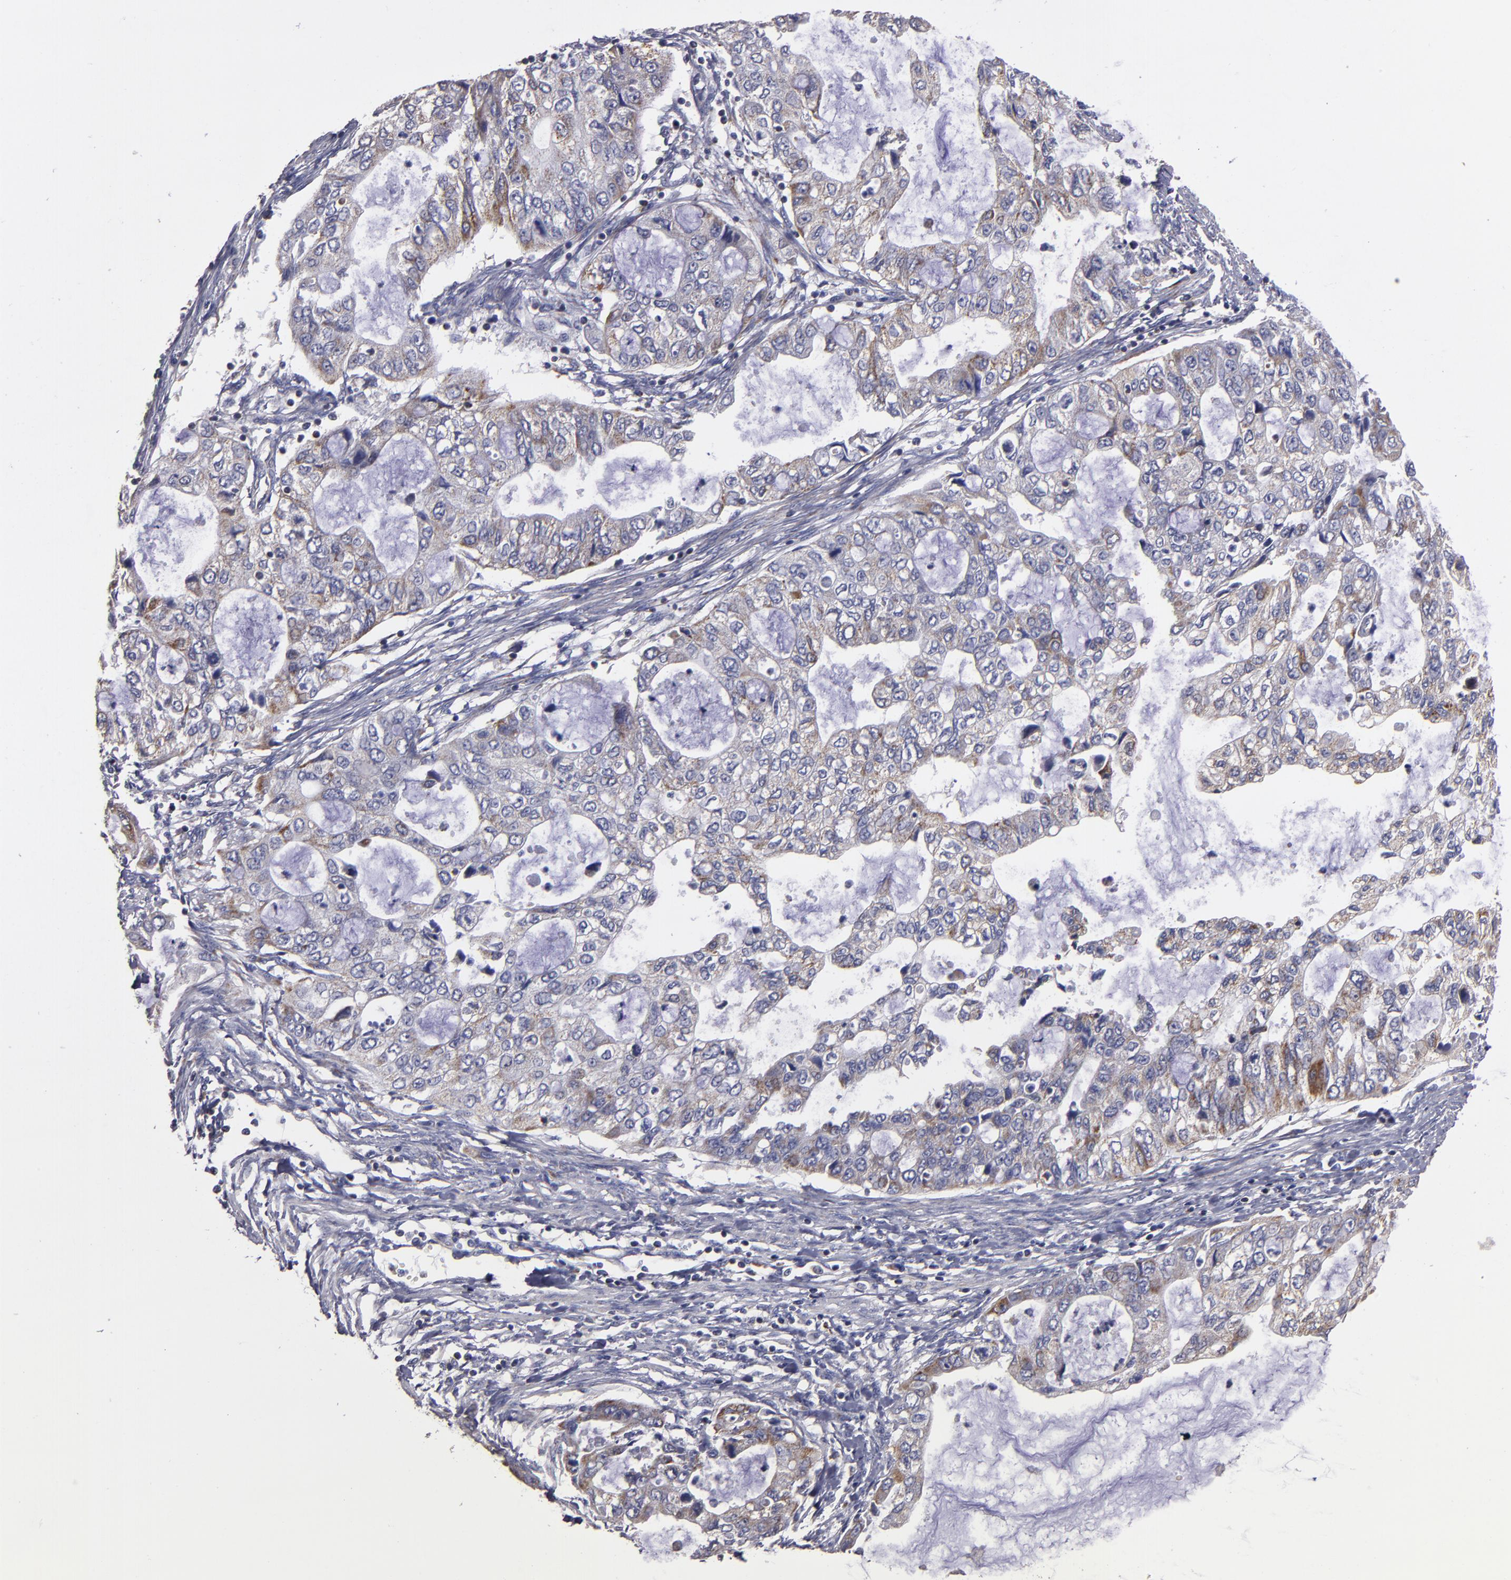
{"staining": {"intensity": "weak", "quantity": "25%-75%", "location": "cytoplasmic/membranous"}, "tissue": "stomach cancer", "cell_type": "Tumor cells", "image_type": "cancer", "snomed": [{"axis": "morphology", "description": "Adenocarcinoma, NOS"}, {"axis": "topography", "description": "Stomach, upper"}], "caption": "Approximately 25%-75% of tumor cells in human adenocarcinoma (stomach) exhibit weak cytoplasmic/membranous protein staining as visualized by brown immunohistochemical staining.", "gene": "CLTA", "patient": {"sex": "female", "age": 52}}